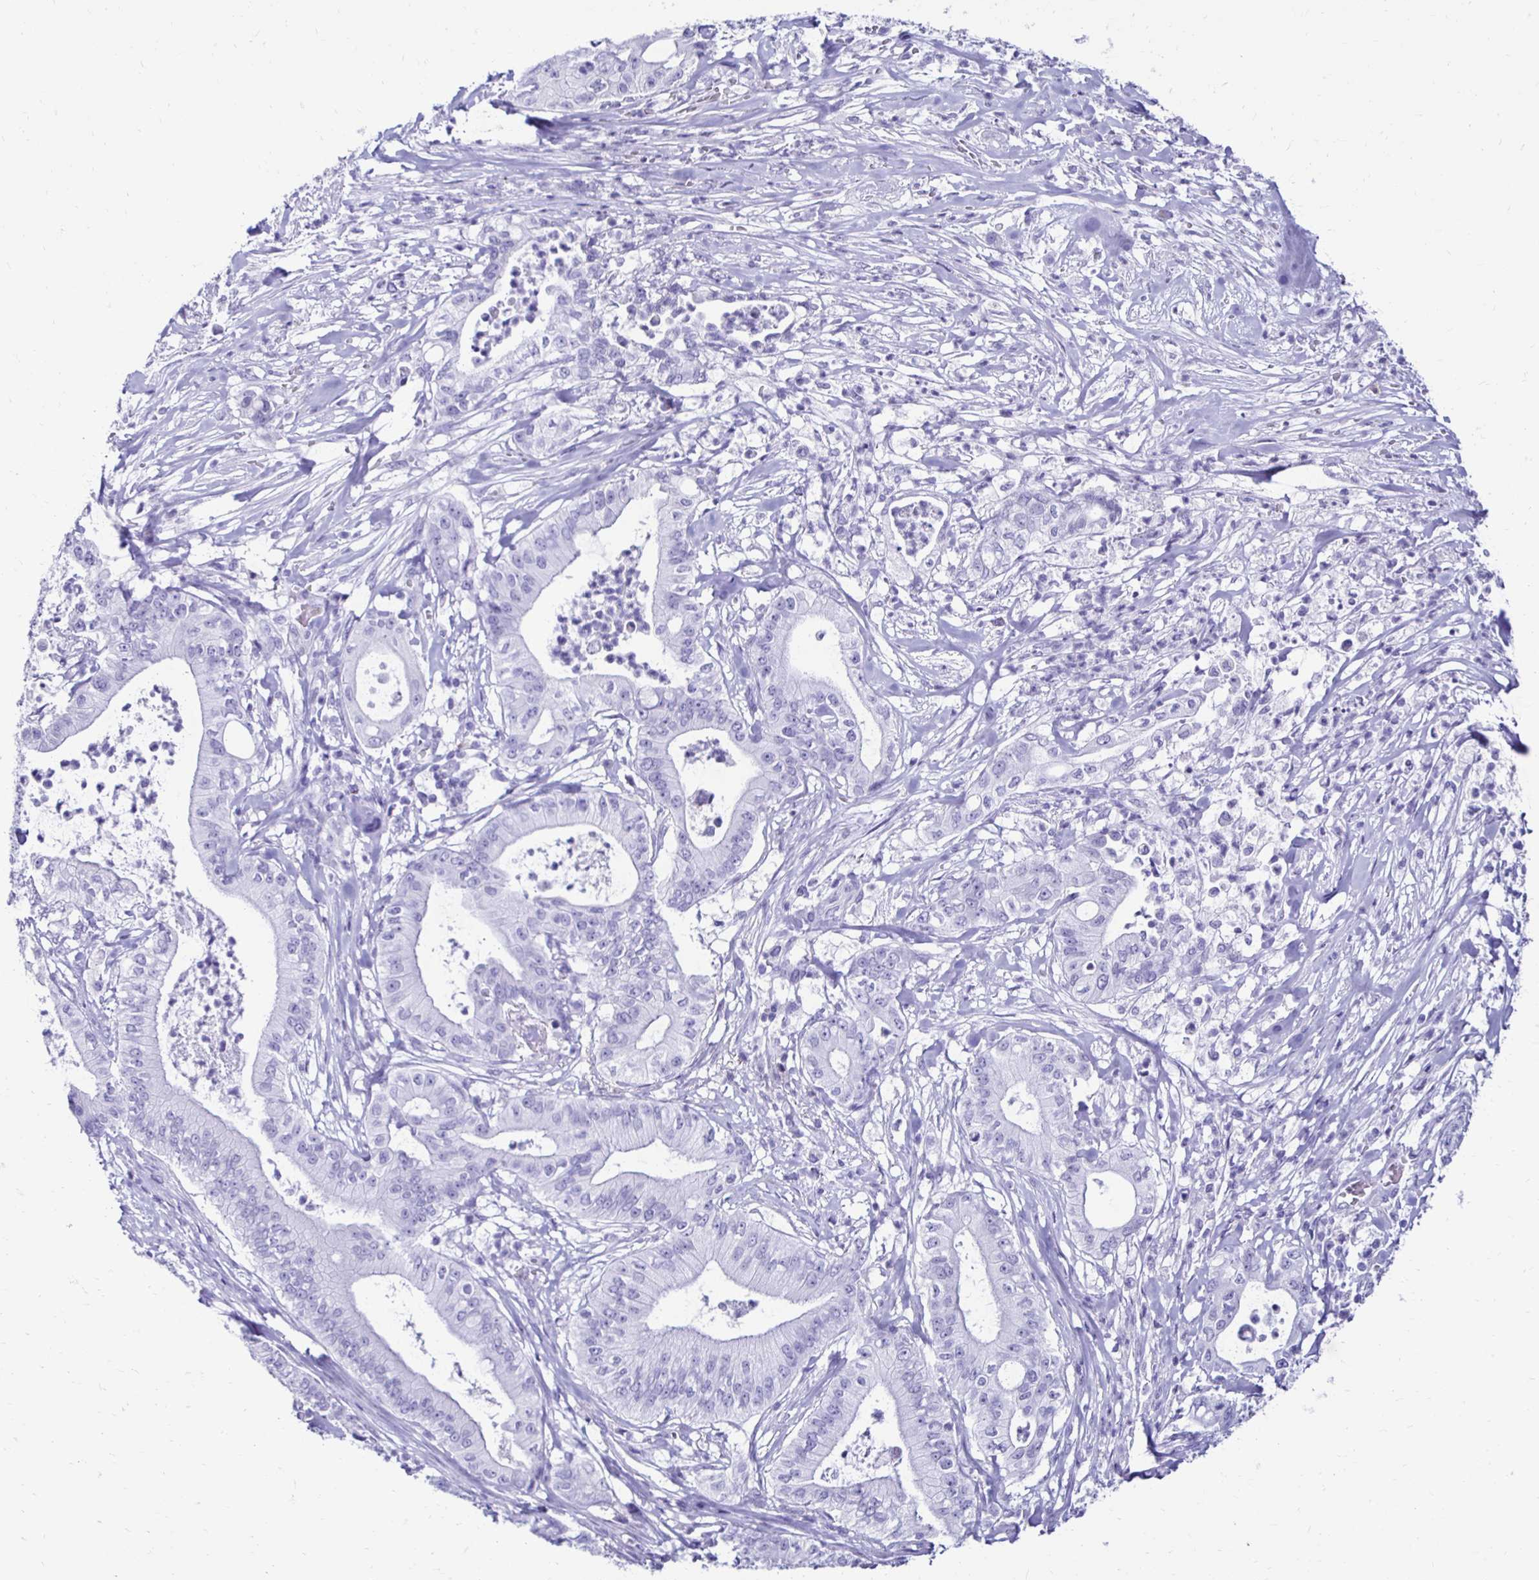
{"staining": {"intensity": "negative", "quantity": "none", "location": "none"}, "tissue": "pancreatic cancer", "cell_type": "Tumor cells", "image_type": "cancer", "snomed": [{"axis": "morphology", "description": "Adenocarcinoma, NOS"}, {"axis": "topography", "description": "Pancreas"}], "caption": "Tumor cells show no significant protein expression in pancreatic cancer.", "gene": "CST5", "patient": {"sex": "male", "age": 71}}